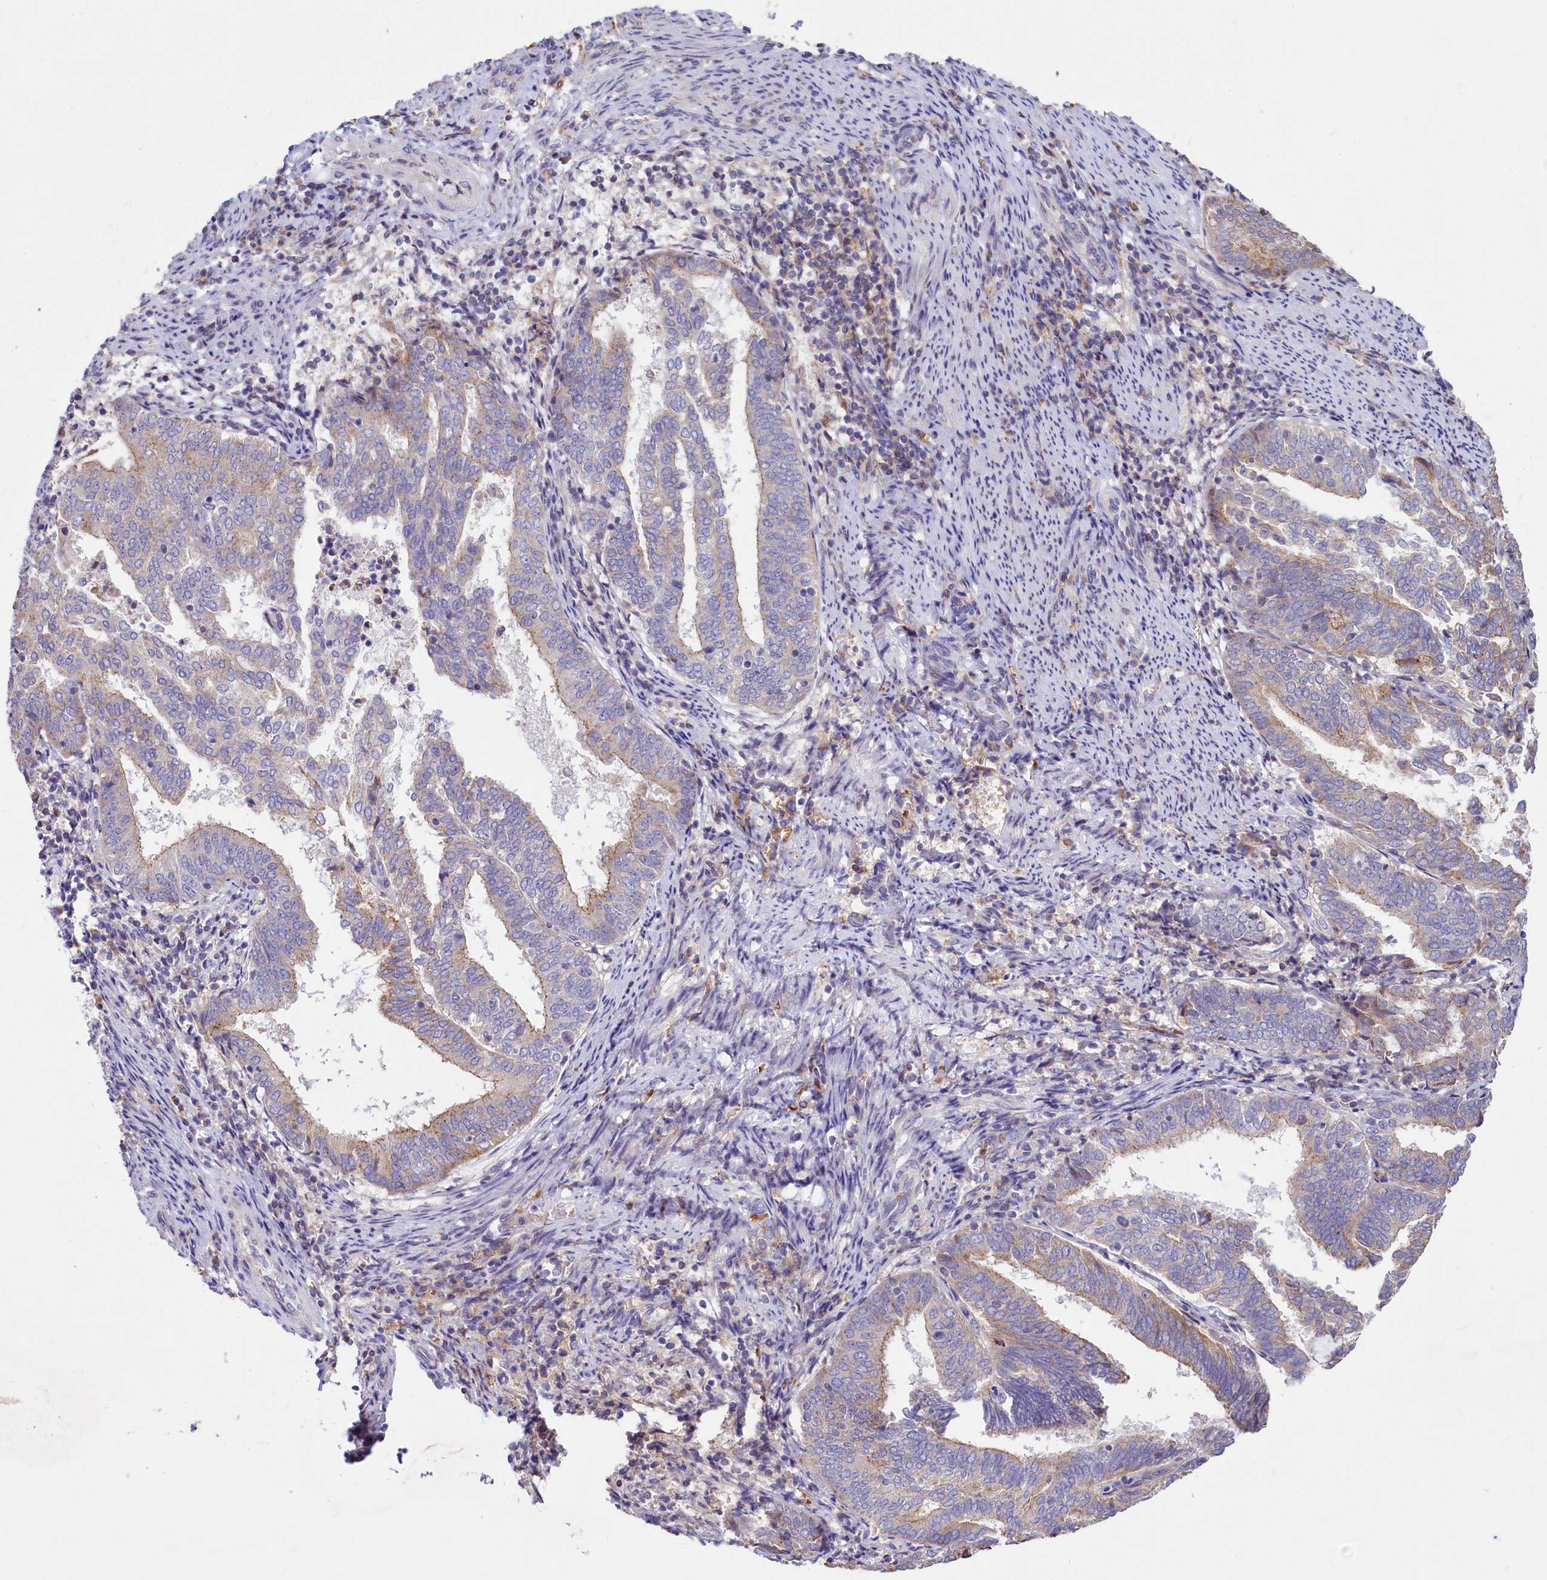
{"staining": {"intensity": "moderate", "quantity": "<25%", "location": "cytoplasmic/membranous"}, "tissue": "endometrial cancer", "cell_type": "Tumor cells", "image_type": "cancer", "snomed": [{"axis": "morphology", "description": "Adenocarcinoma, NOS"}, {"axis": "topography", "description": "Endometrium"}], "caption": "Immunohistochemistry micrograph of human endometrial adenocarcinoma stained for a protein (brown), which exhibits low levels of moderate cytoplasmic/membranous positivity in about <25% of tumor cells.", "gene": "HPS6", "patient": {"sex": "female", "age": 80}}